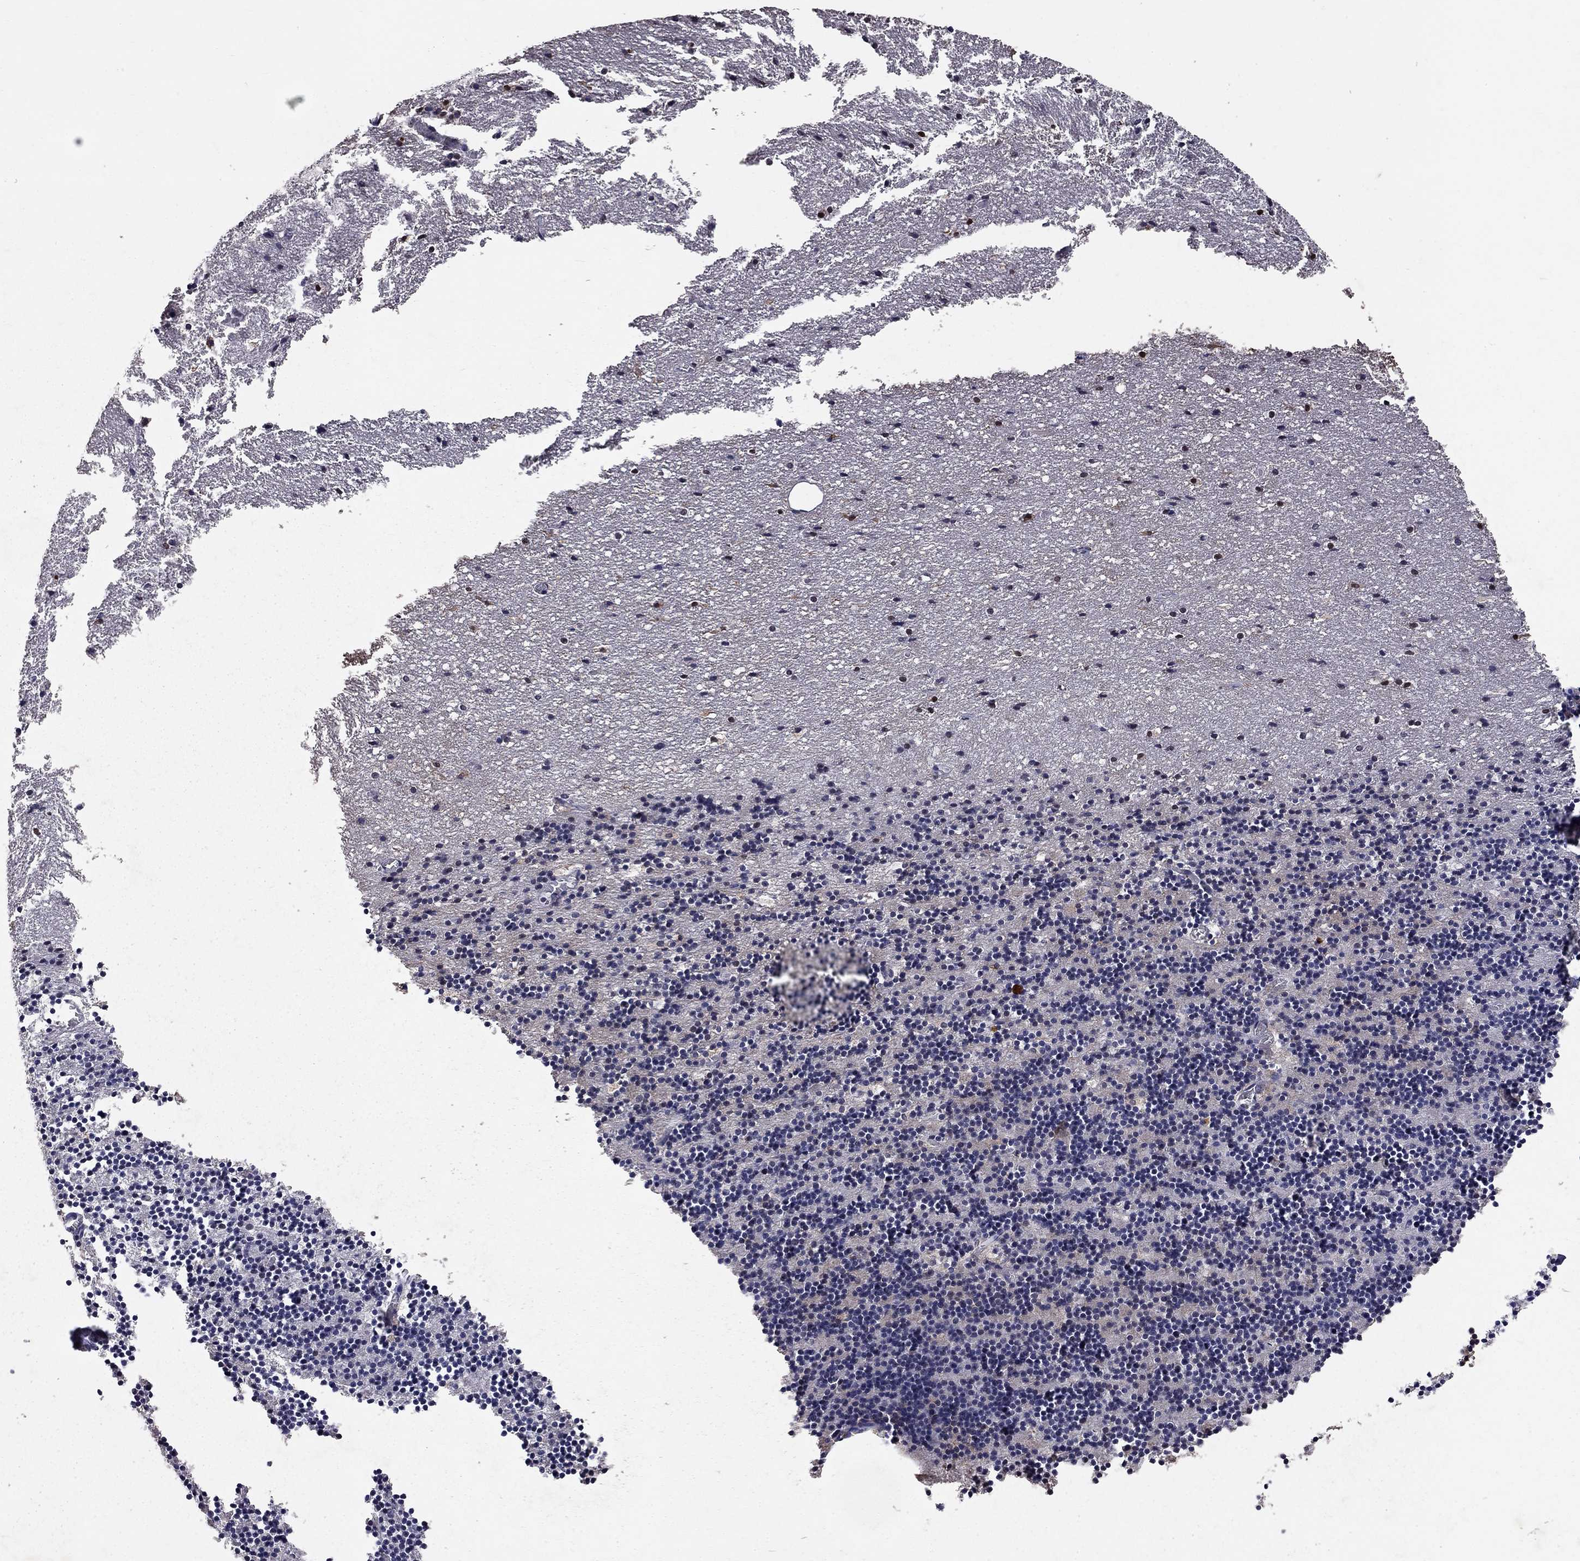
{"staining": {"intensity": "negative", "quantity": "none", "location": "none"}, "tissue": "cerebellum", "cell_type": "Cells in granular layer", "image_type": "normal", "snomed": [{"axis": "morphology", "description": "Normal tissue, NOS"}, {"axis": "topography", "description": "Cerebellum"}], "caption": "Cells in granular layer show no significant expression in normal cerebellum. (Stains: DAB (3,3'-diaminobenzidine) IHC with hematoxylin counter stain, Microscopy: brightfield microscopy at high magnification).", "gene": "HDAC3", "patient": {"sex": "male", "age": 37}}